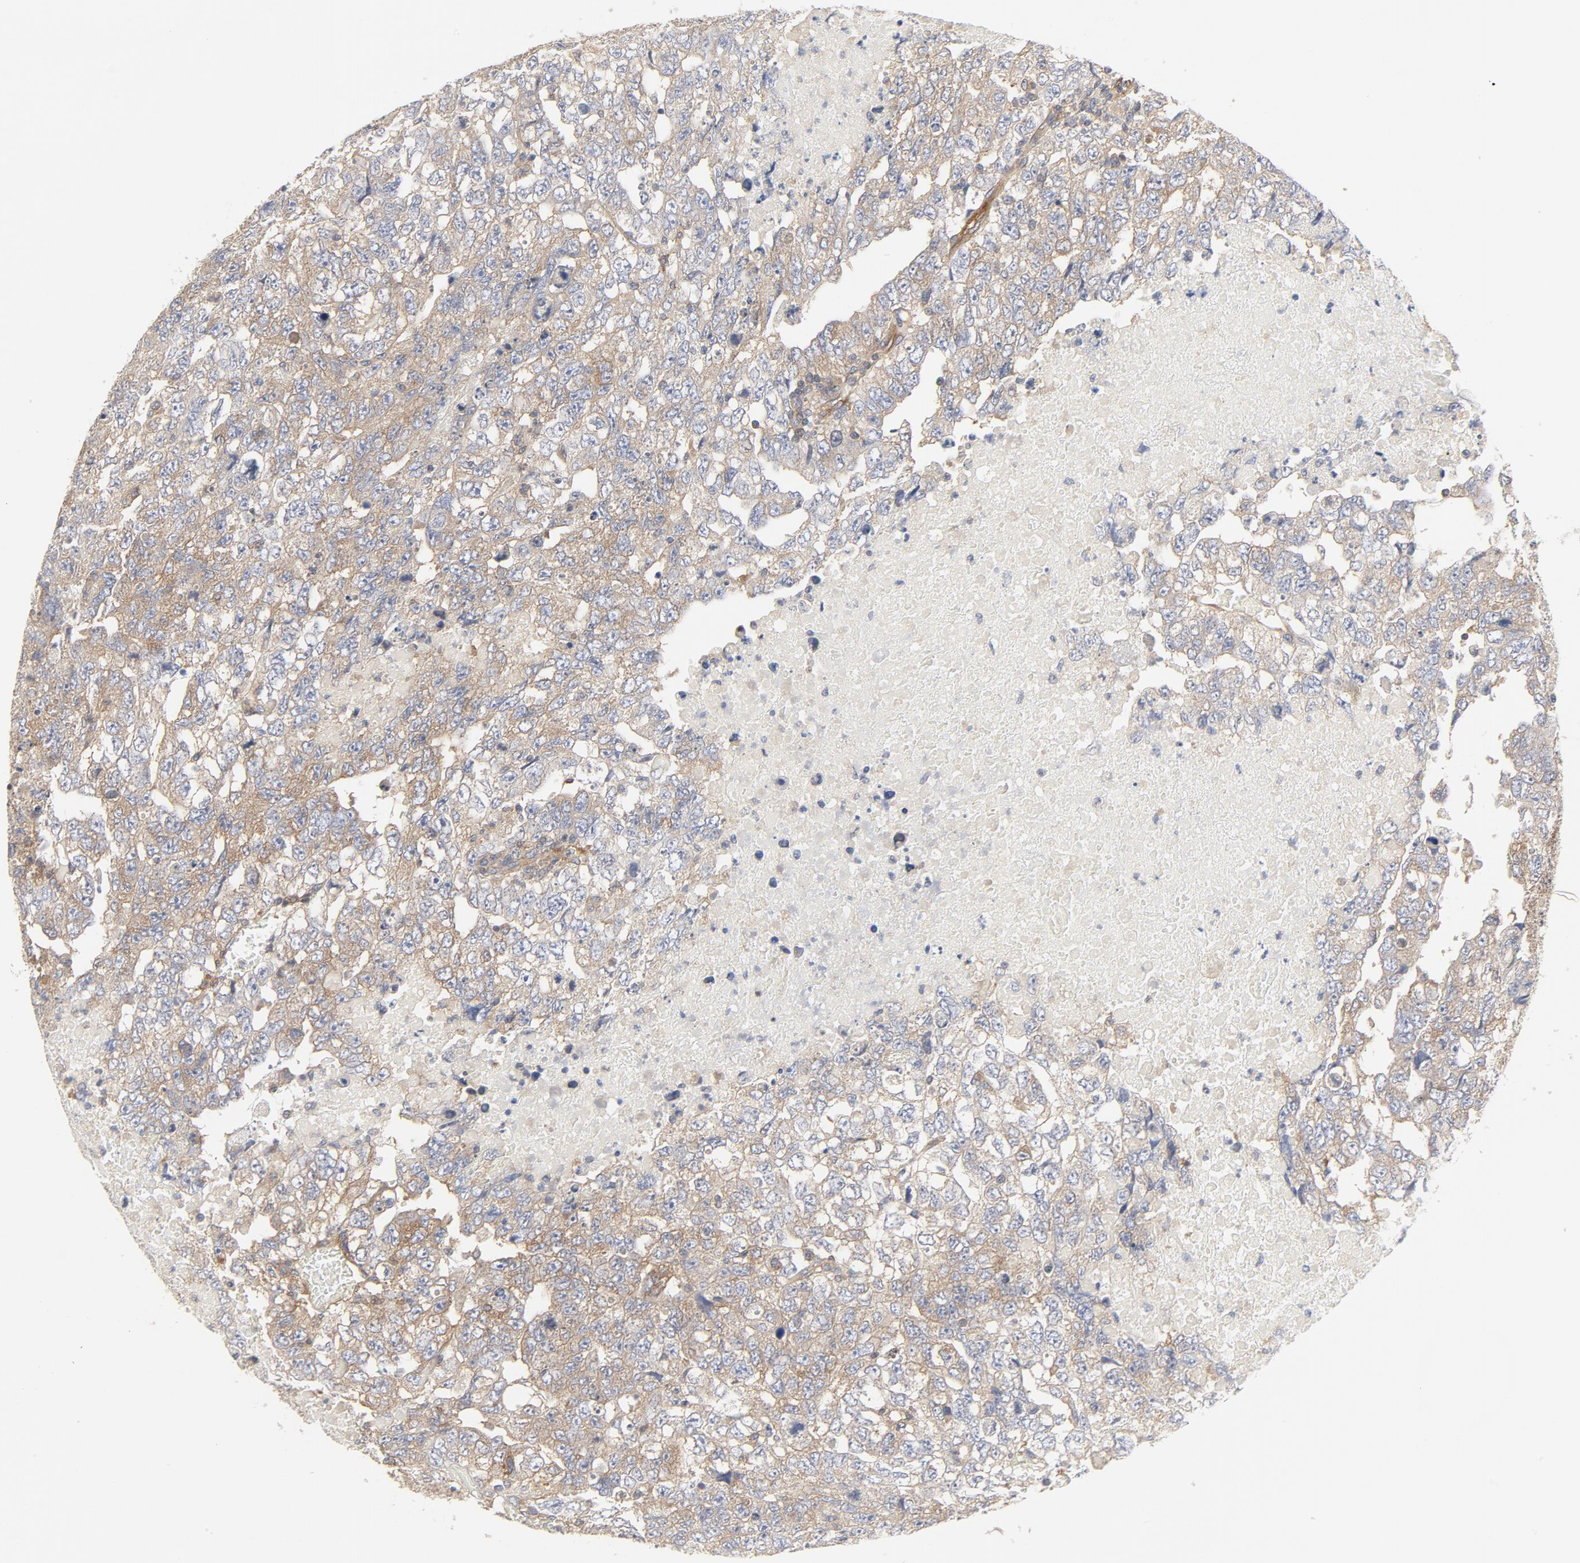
{"staining": {"intensity": "moderate", "quantity": ">75%", "location": "cytoplasmic/membranous"}, "tissue": "testis cancer", "cell_type": "Tumor cells", "image_type": "cancer", "snomed": [{"axis": "morphology", "description": "Carcinoma, Embryonal, NOS"}, {"axis": "topography", "description": "Testis"}], "caption": "Immunohistochemistry (IHC) of testis cancer demonstrates medium levels of moderate cytoplasmic/membranous staining in about >75% of tumor cells. The staining is performed using DAB brown chromogen to label protein expression. The nuclei are counter-stained blue using hematoxylin.", "gene": "RABEP1", "patient": {"sex": "male", "age": 36}}